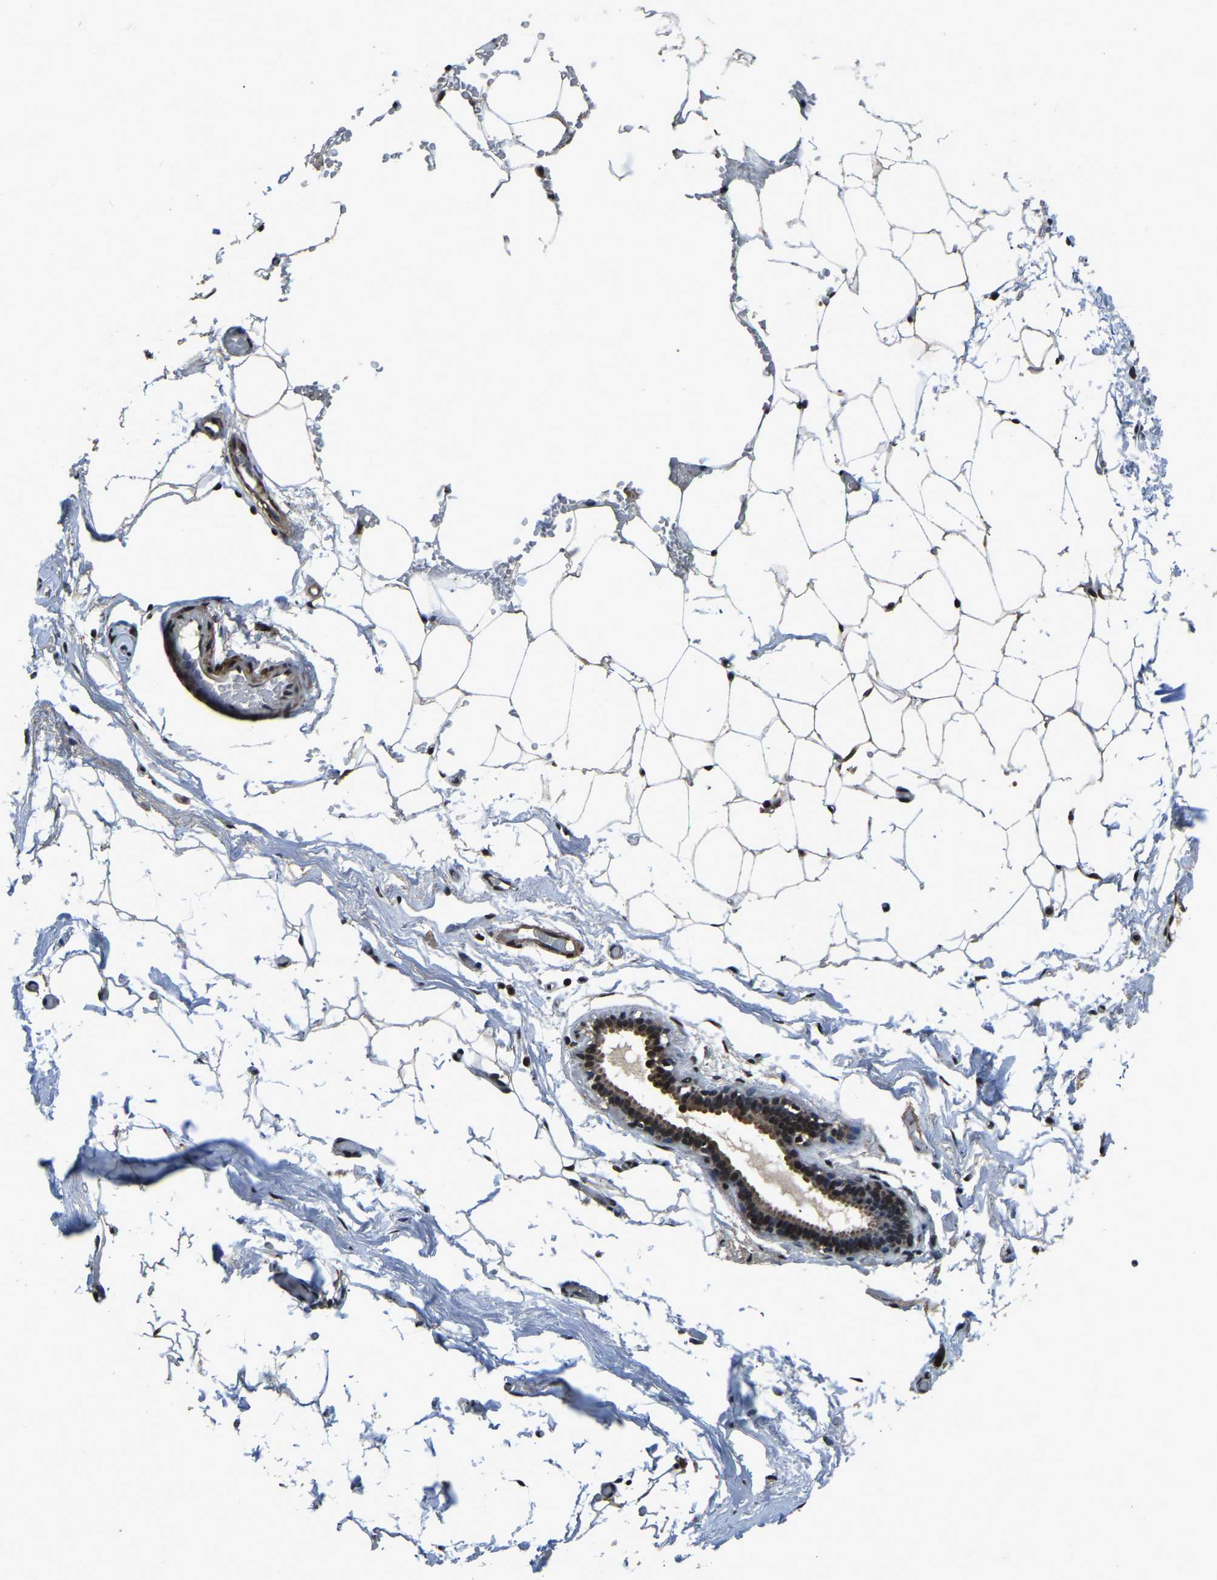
{"staining": {"intensity": "moderate", "quantity": ">75%", "location": "nuclear"}, "tissue": "adipose tissue", "cell_type": "Adipocytes", "image_type": "normal", "snomed": [{"axis": "morphology", "description": "Normal tissue, NOS"}, {"axis": "topography", "description": "Breast"}, {"axis": "topography", "description": "Soft tissue"}], "caption": "Adipocytes show medium levels of moderate nuclear positivity in approximately >75% of cells in benign human adipose tissue.", "gene": "ANKIB1", "patient": {"sex": "female", "age": 75}}